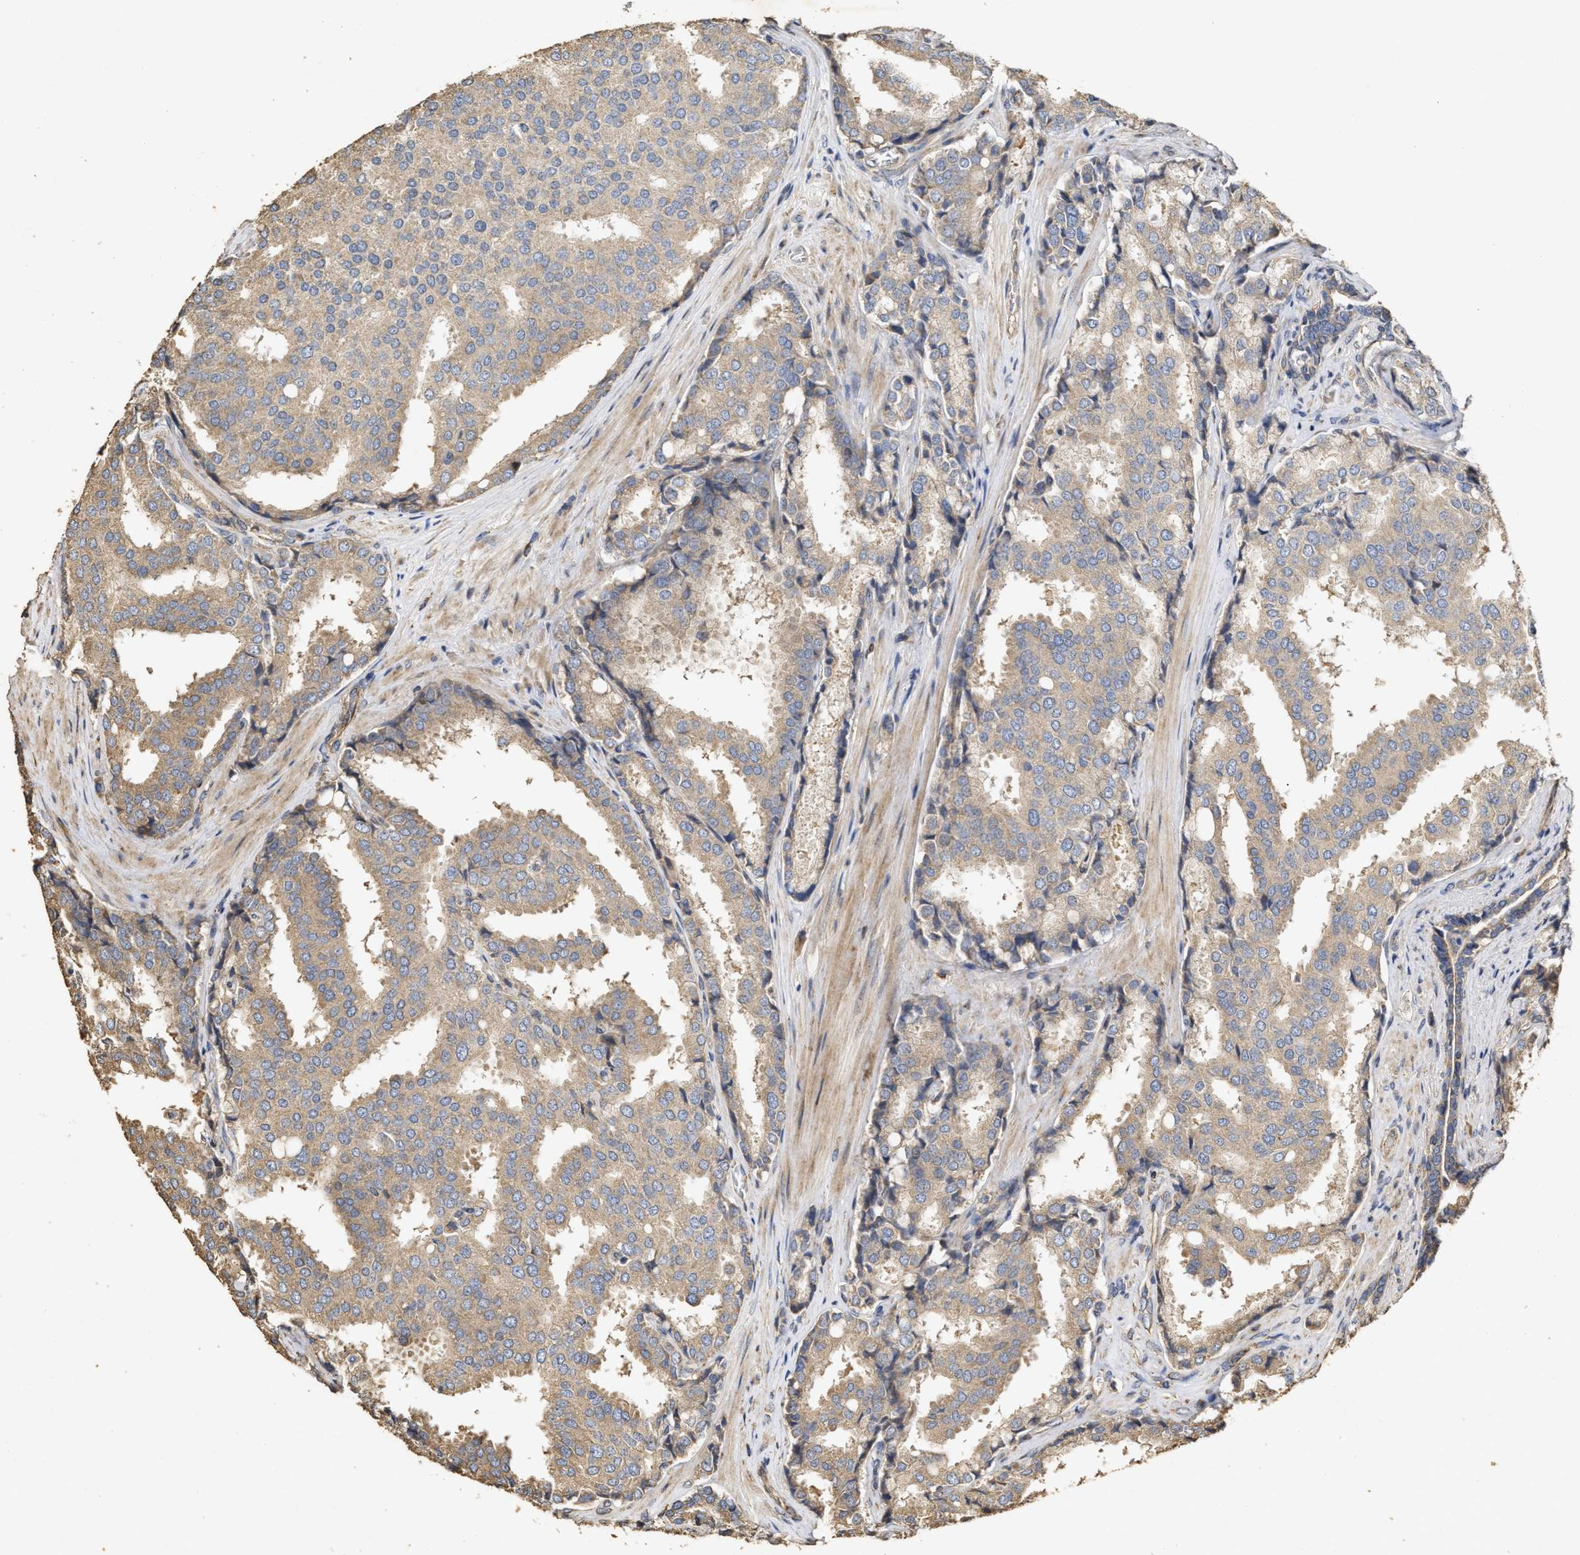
{"staining": {"intensity": "weak", "quantity": ">75%", "location": "cytoplasmic/membranous"}, "tissue": "prostate cancer", "cell_type": "Tumor cells", "image_type": "cancer", "snomed": [{"axis": "morphology", "description": "Adenocarcinoma, High grade"}, {"axis": "topography", "description": "Prostate"}], "caption": "Tumor cells show low levels of weak cytoplasmic/membranous positivity in about >75% of cells in human prostate cancer. (IHC, brightfield microscopy, high magnification).", "gene": "NAV1", "patient": {"sex": "male", "age": 50}}